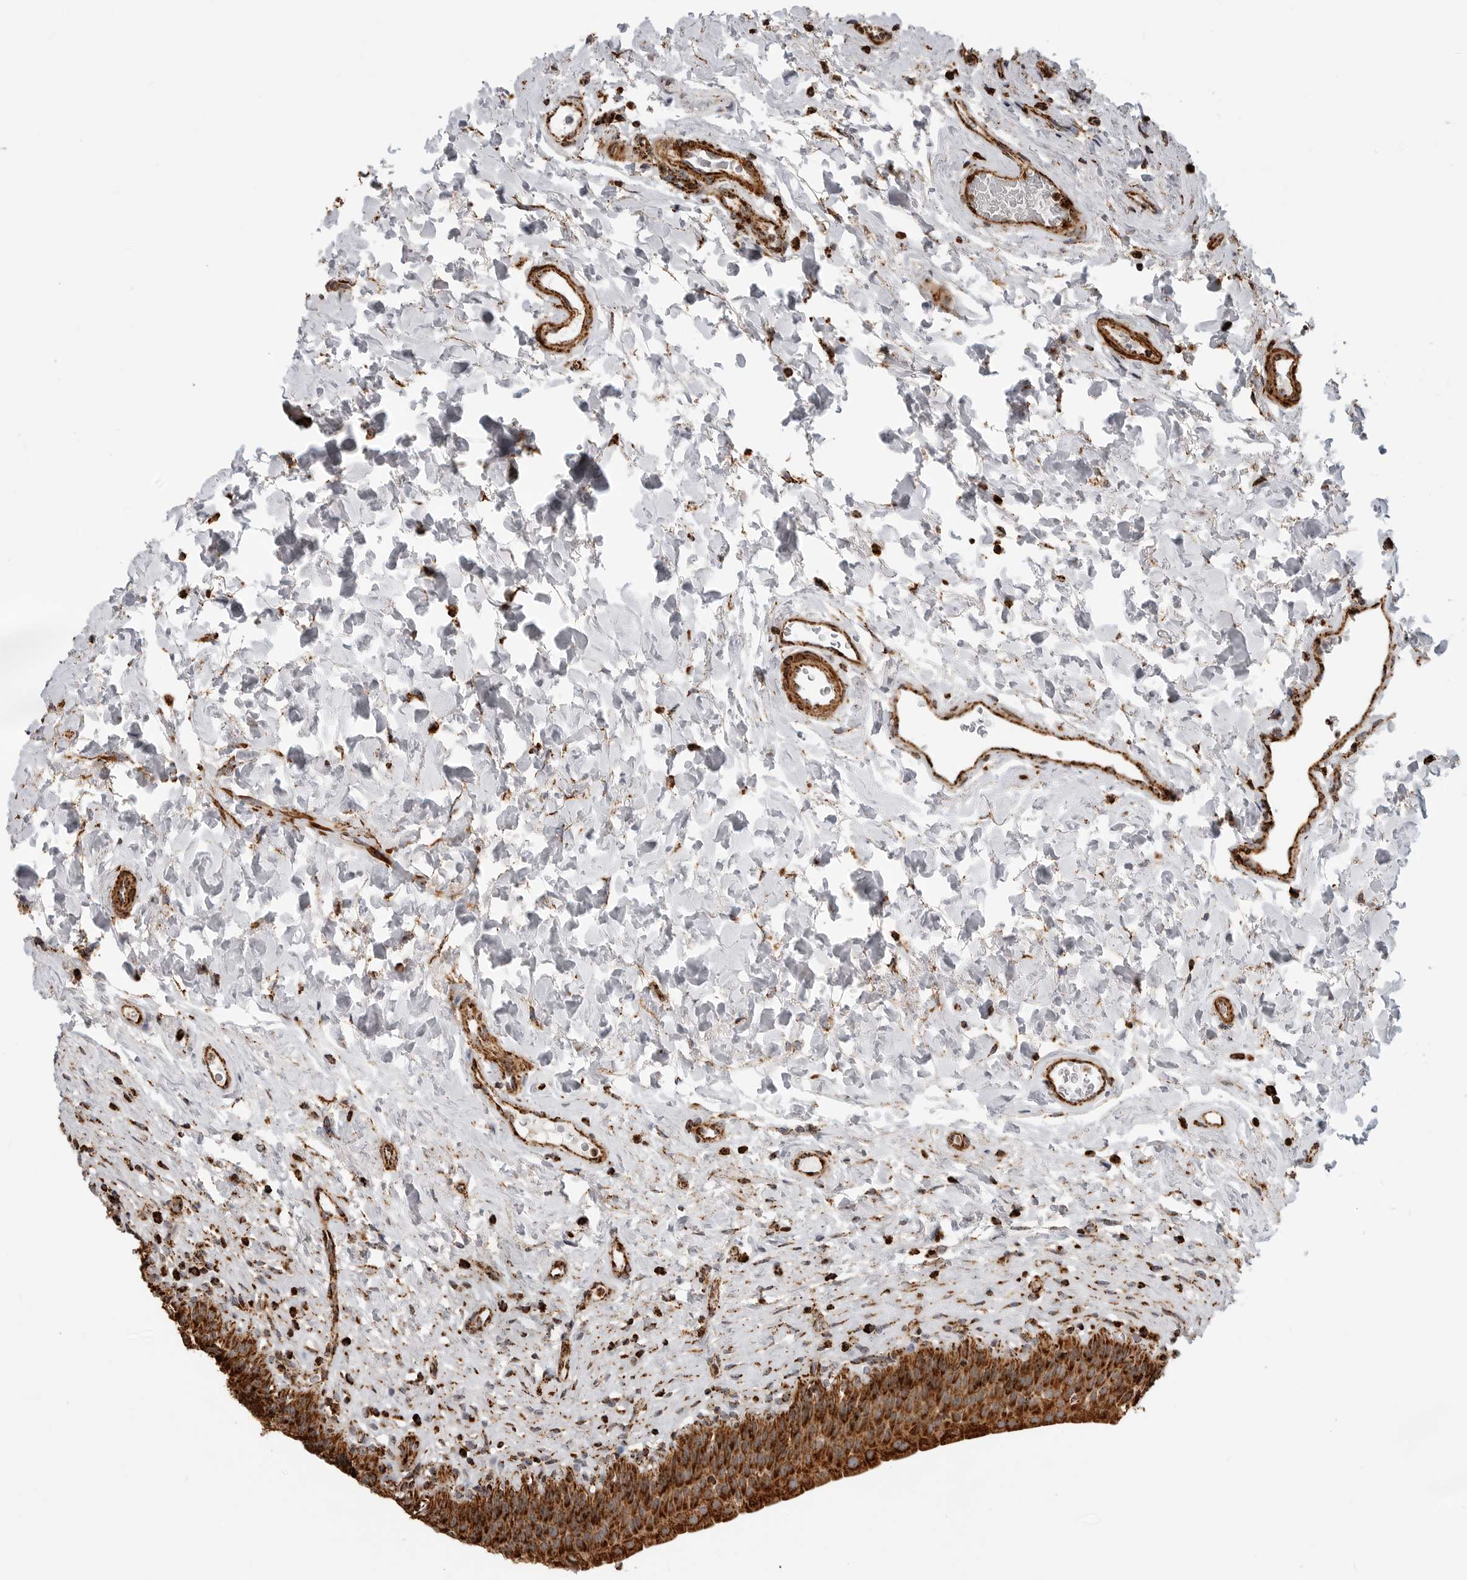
{"staining": {"intensity": "strong", "quantity": ">75%", "location": "cytoplasmic/membranous"}, "tissue": "urinary bladder", "cell_type": "Urothelial cells", "image_type": "normal", "snomed": [{"axis": "morphology", "description": "Normal tissue, NOS"}, {"axis": "topography", "description": "Urinary bladder"}], "caption": "Strong cytoplasmic/membranous positivity is present in approximately >75% of urothelial cells in normal urinary bladder. (Brightfield microscopy of DAB IHC at high magnification).", "gene": "BMP2K", "patient": {"sex": "male", "age": 83}}